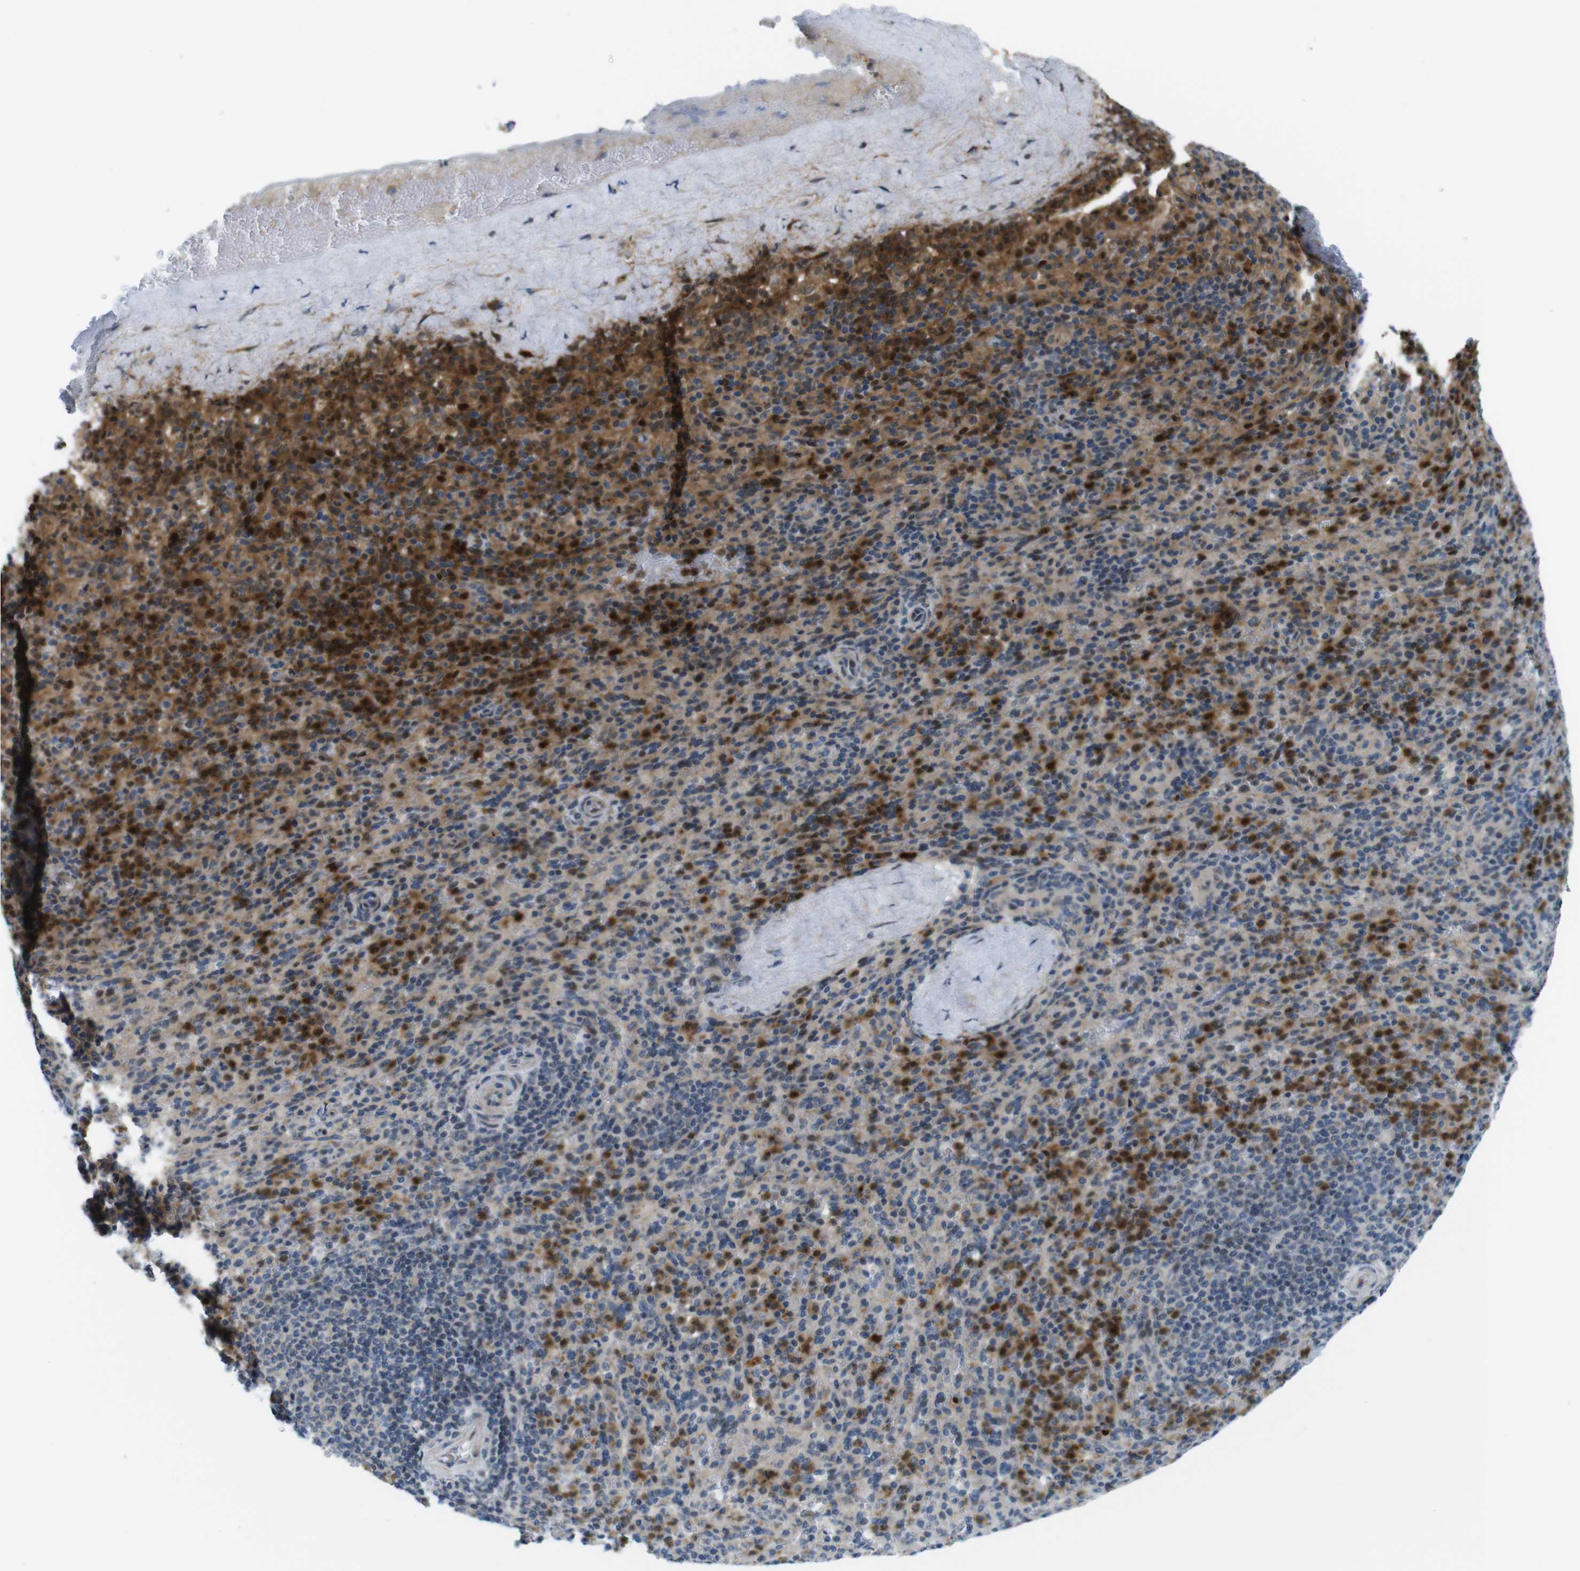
{"staining": {"intensity": "strong", "quantity": "25%-75%", "location": "cytoplasmic/membranous"}, "tissue": "spleen", "cell_type": "Cells in red pulp", "image_type": "normal", "snomed": [{"axis": "morphology", "description": "Normal tissue, NOS"}, {"axis": "topography", "description": "Spleen"}], "caption": "DAB (3,3'-diaminobenzidine) immunohistochemical staining of benign spleen shows strong cytoplasmic/membranous protein expression in about 25%-75% of cells in red pulp.", "gene": "ZDHHC3", "patient": {"sex": "male", "age": 36}}